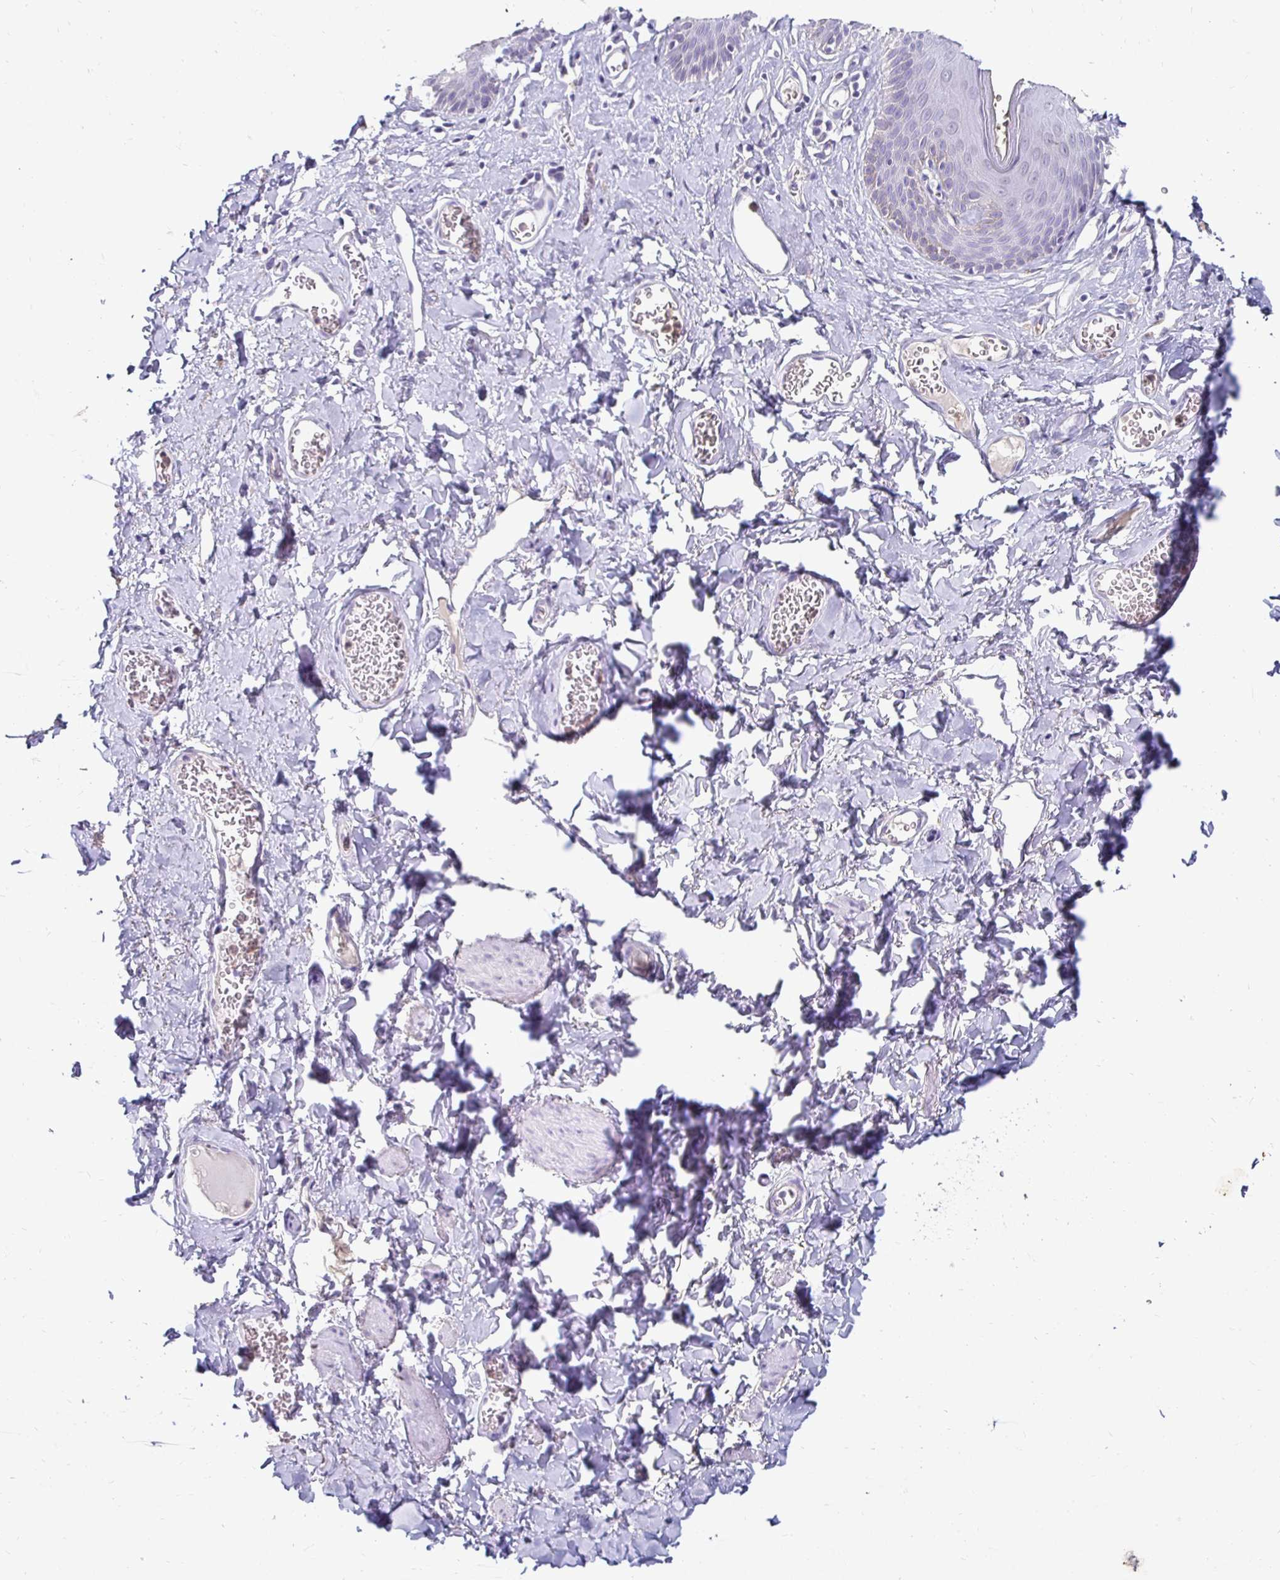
{"staining": {"intensity": "negative", "quantity": "none", "location": "none"}, "tissue": "skin", "cell_type": "Epidermal cells", "image_type": "normal", "snomed": [{"axis": "morphology", "description": "Normal tissue, NOS"}, {"axis": "topography", "description": "Vulva"}, {"axis": "topography", "description": "Peripheral nerve tissue"}], "caption": "High power microscopy histopathology image of an IHC micrograph of normal skin, revealing no significant expression in epidermal cells.", "gene": "GK2", "patient": {"sex": "female", "age": 66}}